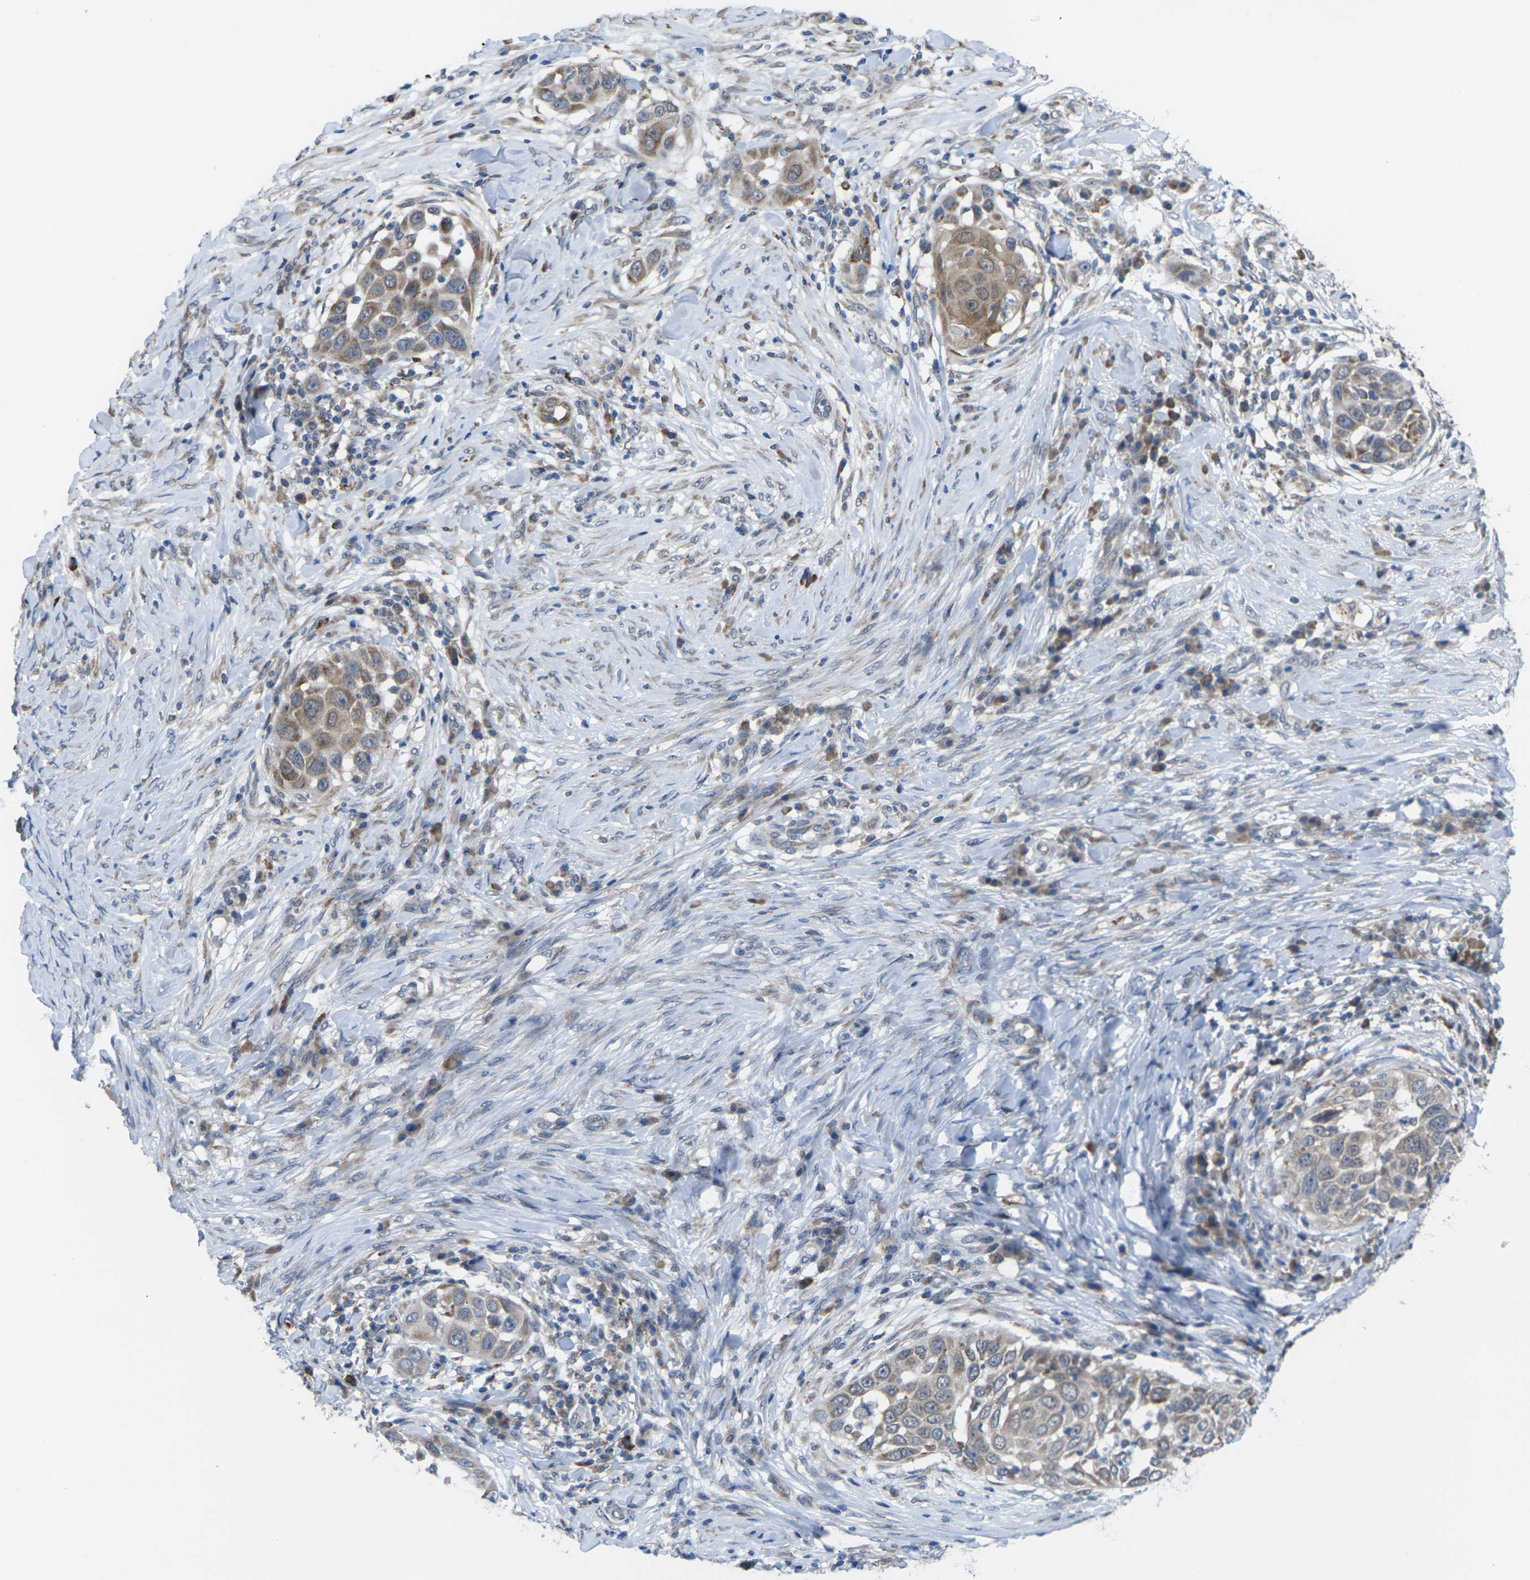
{"staining": {"intensity": "moderate", "quantity": ">75%", "location": "cytoplasmic/membranous"}, "tissue": "skin cancer", "cell_type": "Tumor cells", "image_type": "cancer", "snomed": [{"axis": "morphology", "description": "Squamous cell carcinoma, NOS"}, {"axis": "topography", "description": "Skin"}], "caption": "High-magnification brightfield microscopy of squamous cell carcinoma (skin) stained with DAB (3,3'-diaminobenzidine) (brown) and counterstained with hematoxylin (blue). tumor cells exhibit moderate cytoplasmic/membranous positivity is appreciated in approximately>75% of cells. (DAB IHC, brown staining for protein, blue staining for nuclei).", "gene": "PDZK1IP1", "patient": {"sex": "female", "age": 44}}